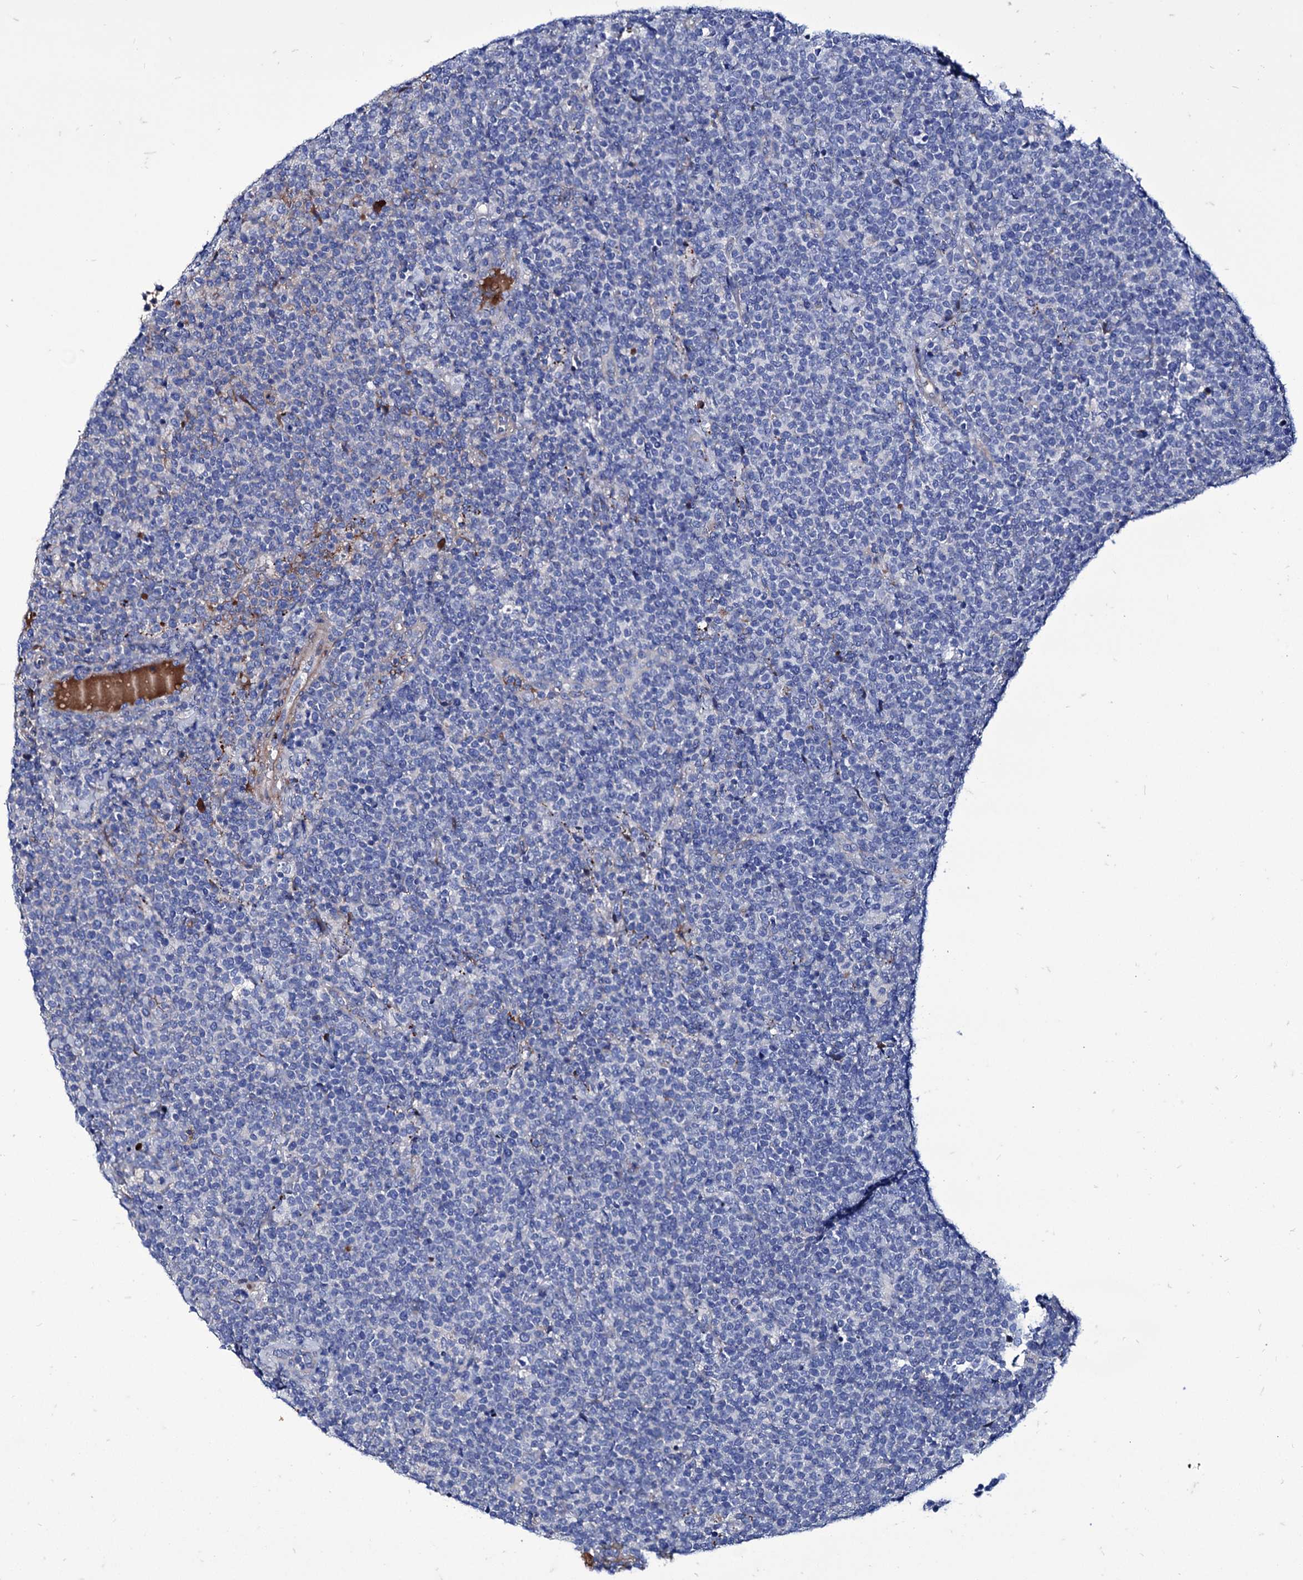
{"staining": {"intensity": "negative", "quantity": "none", "location": "none"}, "tissue": "lymphoma", "cell_type": "Tumor cells", "image_type": "cancer", "snomed": [{"axis": "morphology", "description": "Malignant lymphoma, non-Hodgkin's type, High grade"}, {"axis": "topography", "description": "Lymph node"}], "caption": "Human lymphoma stained for a protein using IHC exhibits no expression in tumor cells.", "gene": "AXL", "patient": {"sex": "male", "age": 61}}